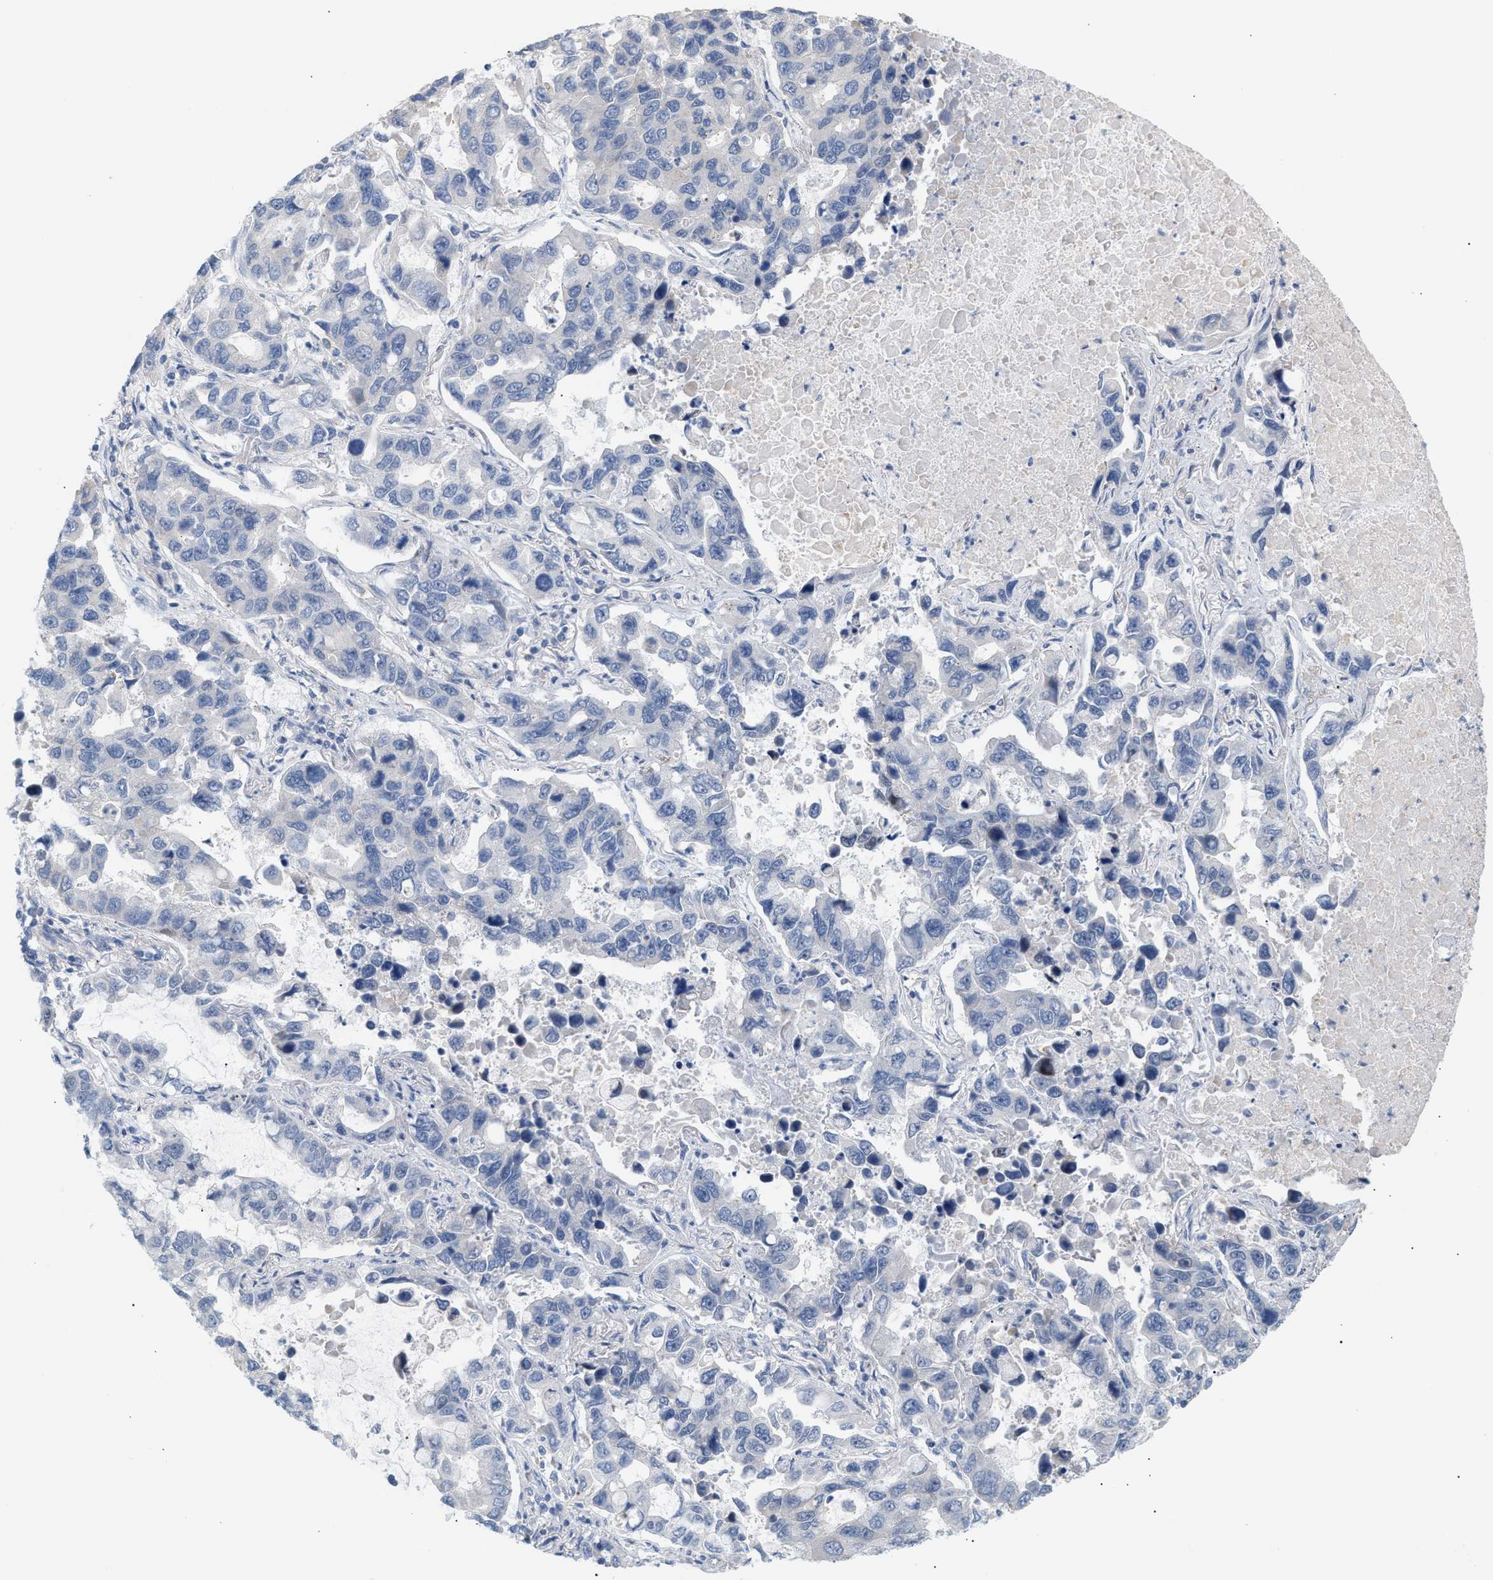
{"staining": {"intensity": "negative", "quantity": "none", "location": "none"}, "tissue": "lung cancer", "cell_type": "Tumor cells", "image_type": "cancer", "snomed": [{"axis": "morphology", "description": "Adenocarcinoma, NOS"}, {"axis": "topography", "description": "Lung"}], "caption": "Immunohistochemistry (IHC) image of neoplastic tissue: human lung adenocarcinoma stained with DAB demonstrates no significant protein expression in tumor cells.", "gene": "LRCH1", "patient": {"sex": "male", "age": 64}}